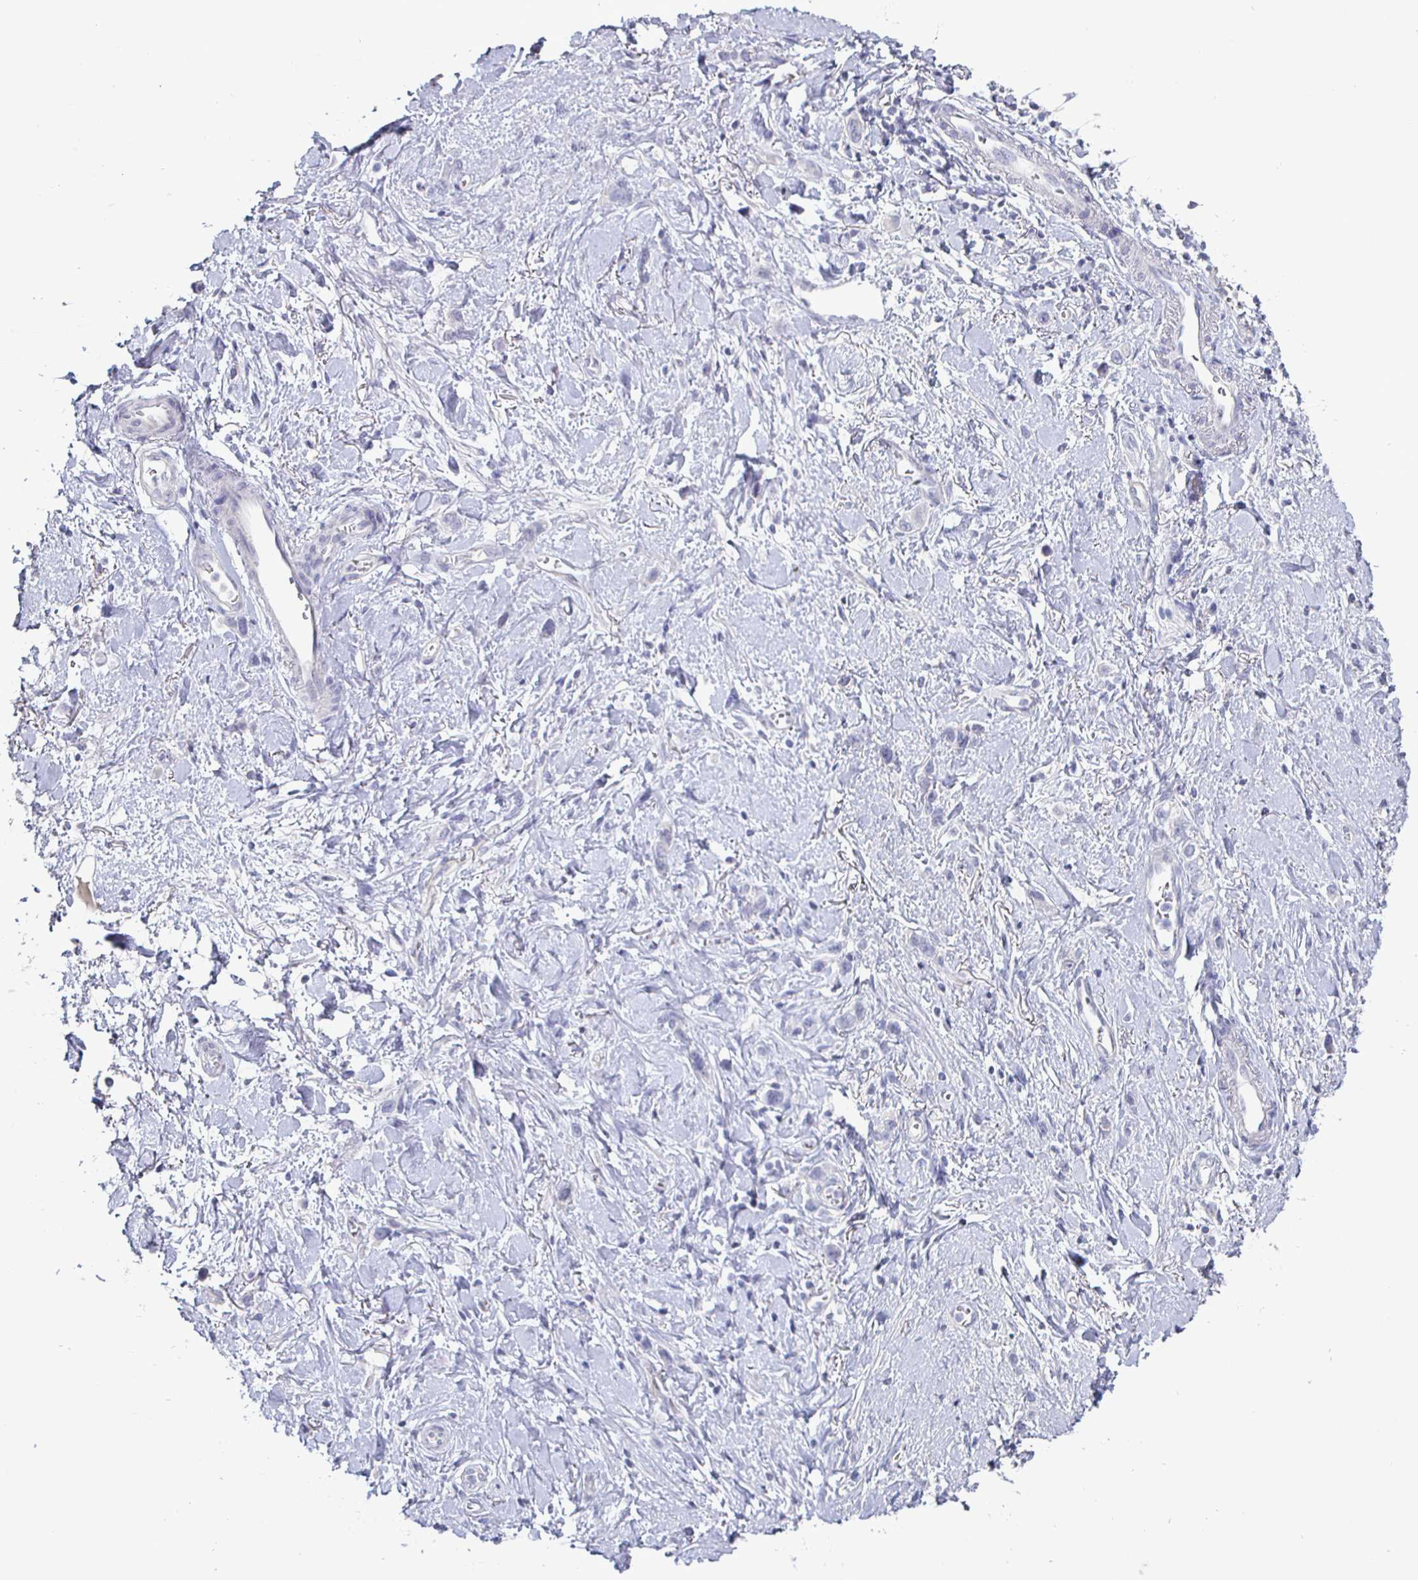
{"staining": {"intensity": "negative", "quantity": "none", "location": "none"}, "tissue": "stomach cancer", "cell_type": "Tumor cells", "image_type": "cancer", "snomed": [{"axis": "morphology", "description": "Adenocarcinoma, NOS"}, {"axis": "topography", "description": "Stomach"}], "caption": "Stomach cancer stained for a protein using IHC demonstrates no staining tumor cells.", "gene": "ENPP1", "patient": {"sex": "female", "age": 65}}